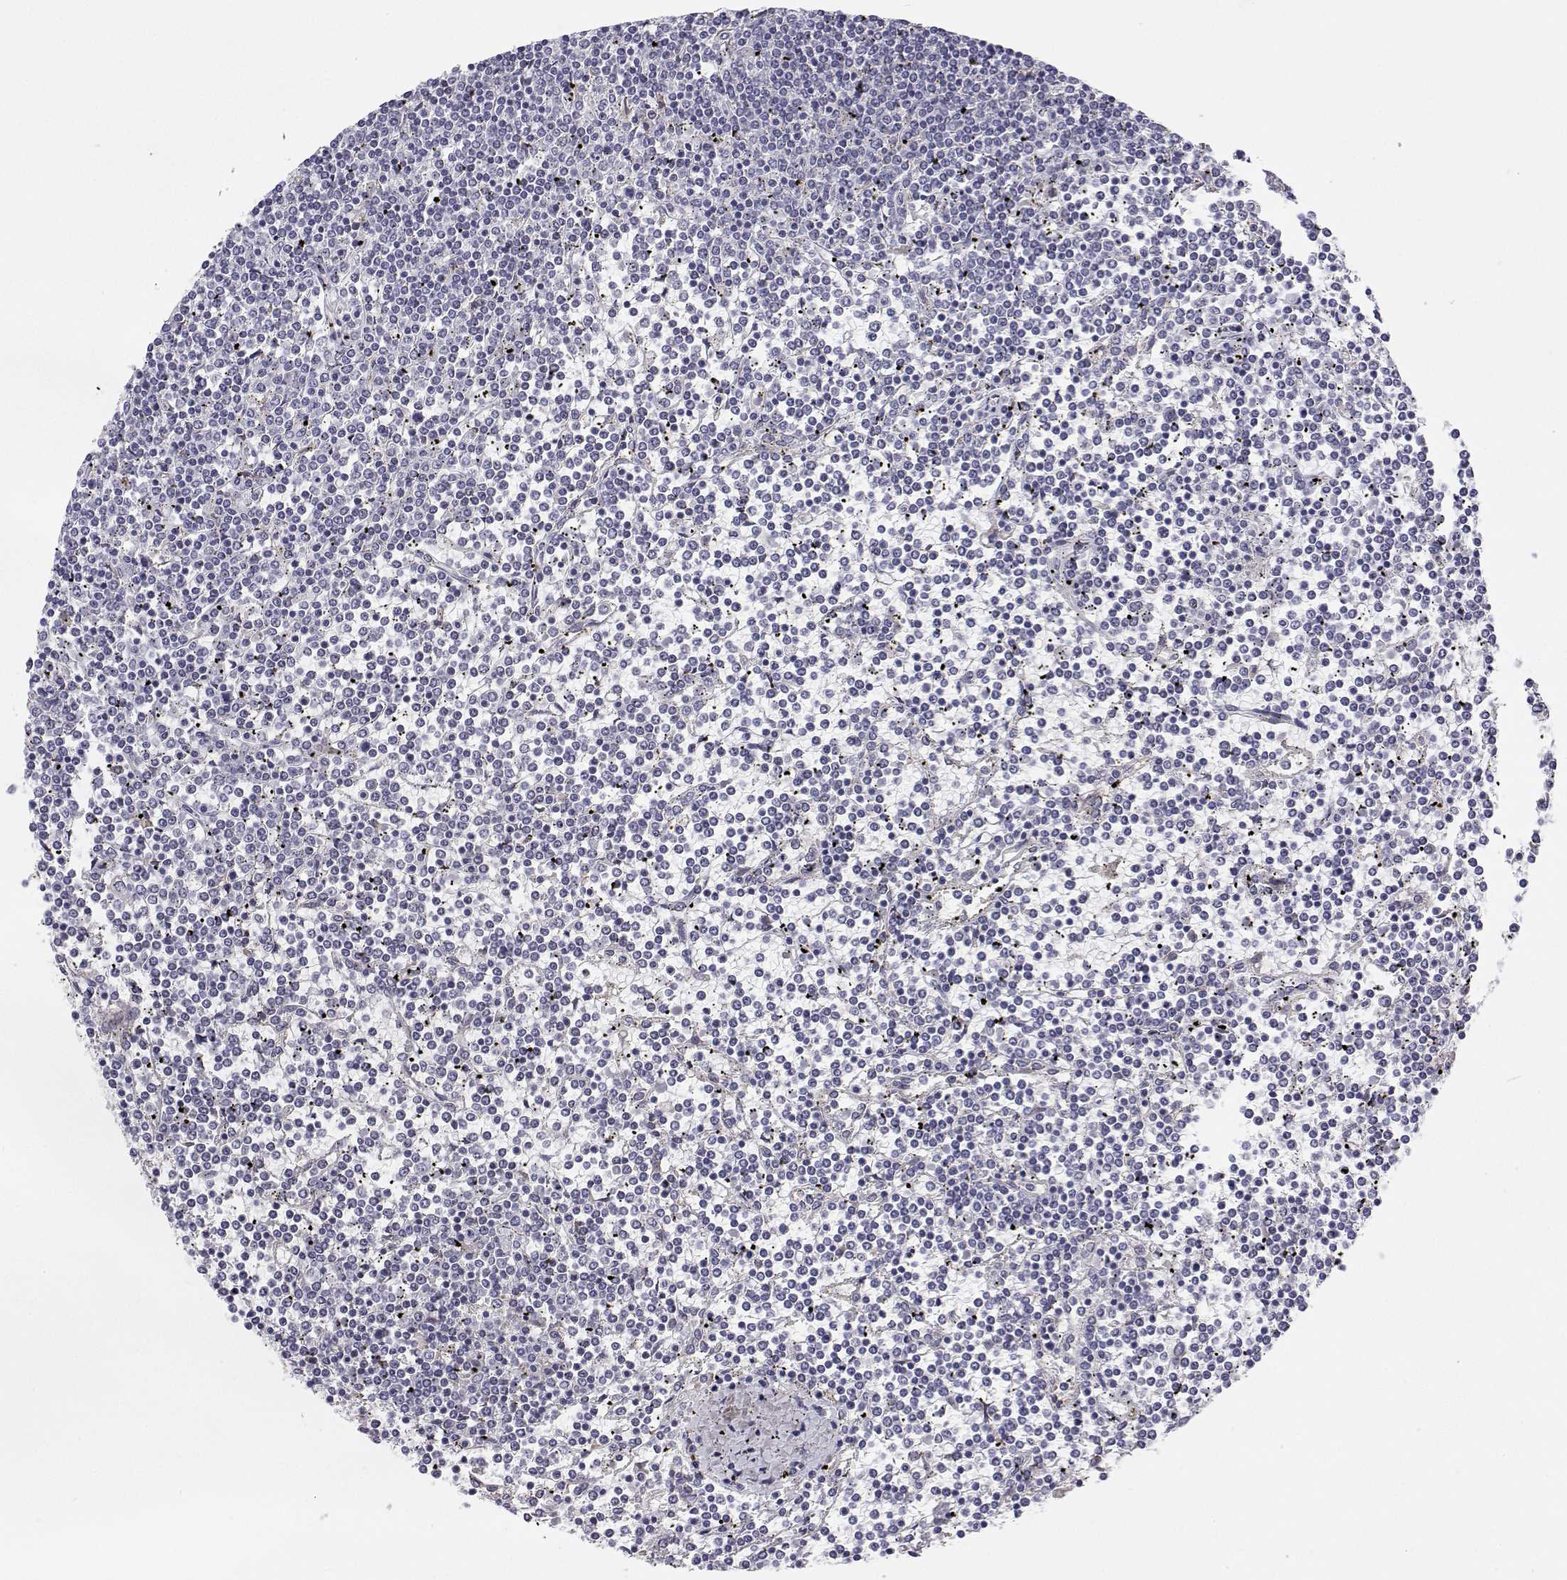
{"staining": {"intensity": "negative", "quantity": "none", "location": "none"}, "tissue": "lymphoma", "cell_type": "Tumor cells", "image_type": "cancer", "snomed": [{"axis": "morphology", "description": "Malignant lymphoma, non-Hodgkin's type, Low grade"}, {"axis": "topography", "description": "Spleen"}], "caption": "The immunohistochemistry (IHC) histopathology image has no significant staining in tumor cells of malignant lymphoma, non-Hodgkin's type (low-grade) tissue.", "gene": "STARD13", "patient": {"sex": "female", "age": 19}}